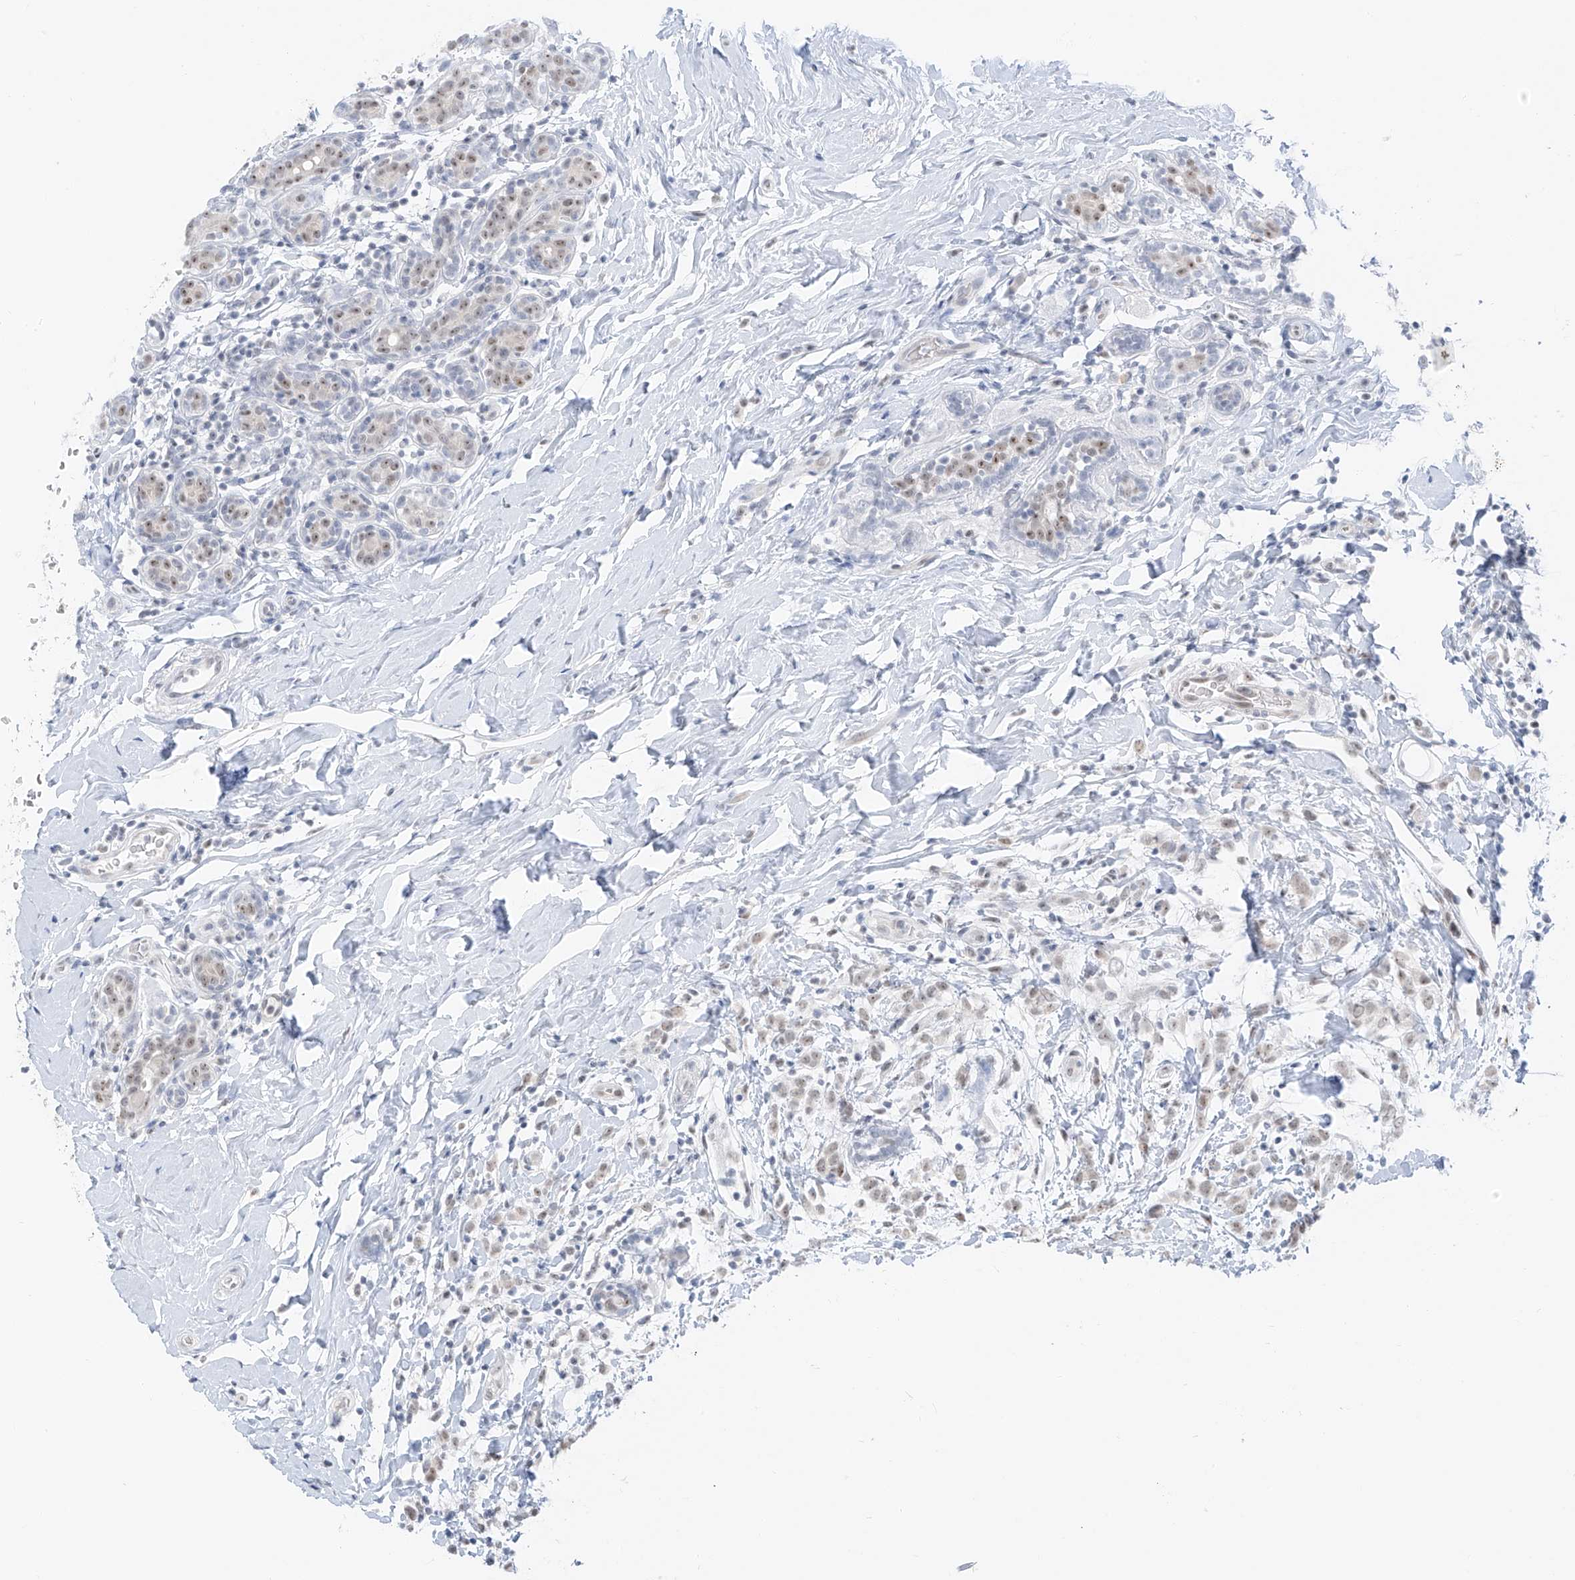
{"staining": {"intensity": "weak", "quantity": "25%-75%", "location": "nuclear"}, "tissue": "breast cancer", "cell_type": "Tumor cells", "image_type": "cancer", "snomed": [{"axis": "morphology", "description": "Normal tissue, NOS"}, {"axis": "morphology", "description": "Lobular carcinoma"}, {"axis": "topography", "description": "Breast"}], "caption": "Human breast lobular carcinoma stained for a protein (brown) shows weak nuclear positive expression in approximately 25%-75% of tumor cells.", "gene": "PGC", "patient": {"sex": "female", "age": 47}}